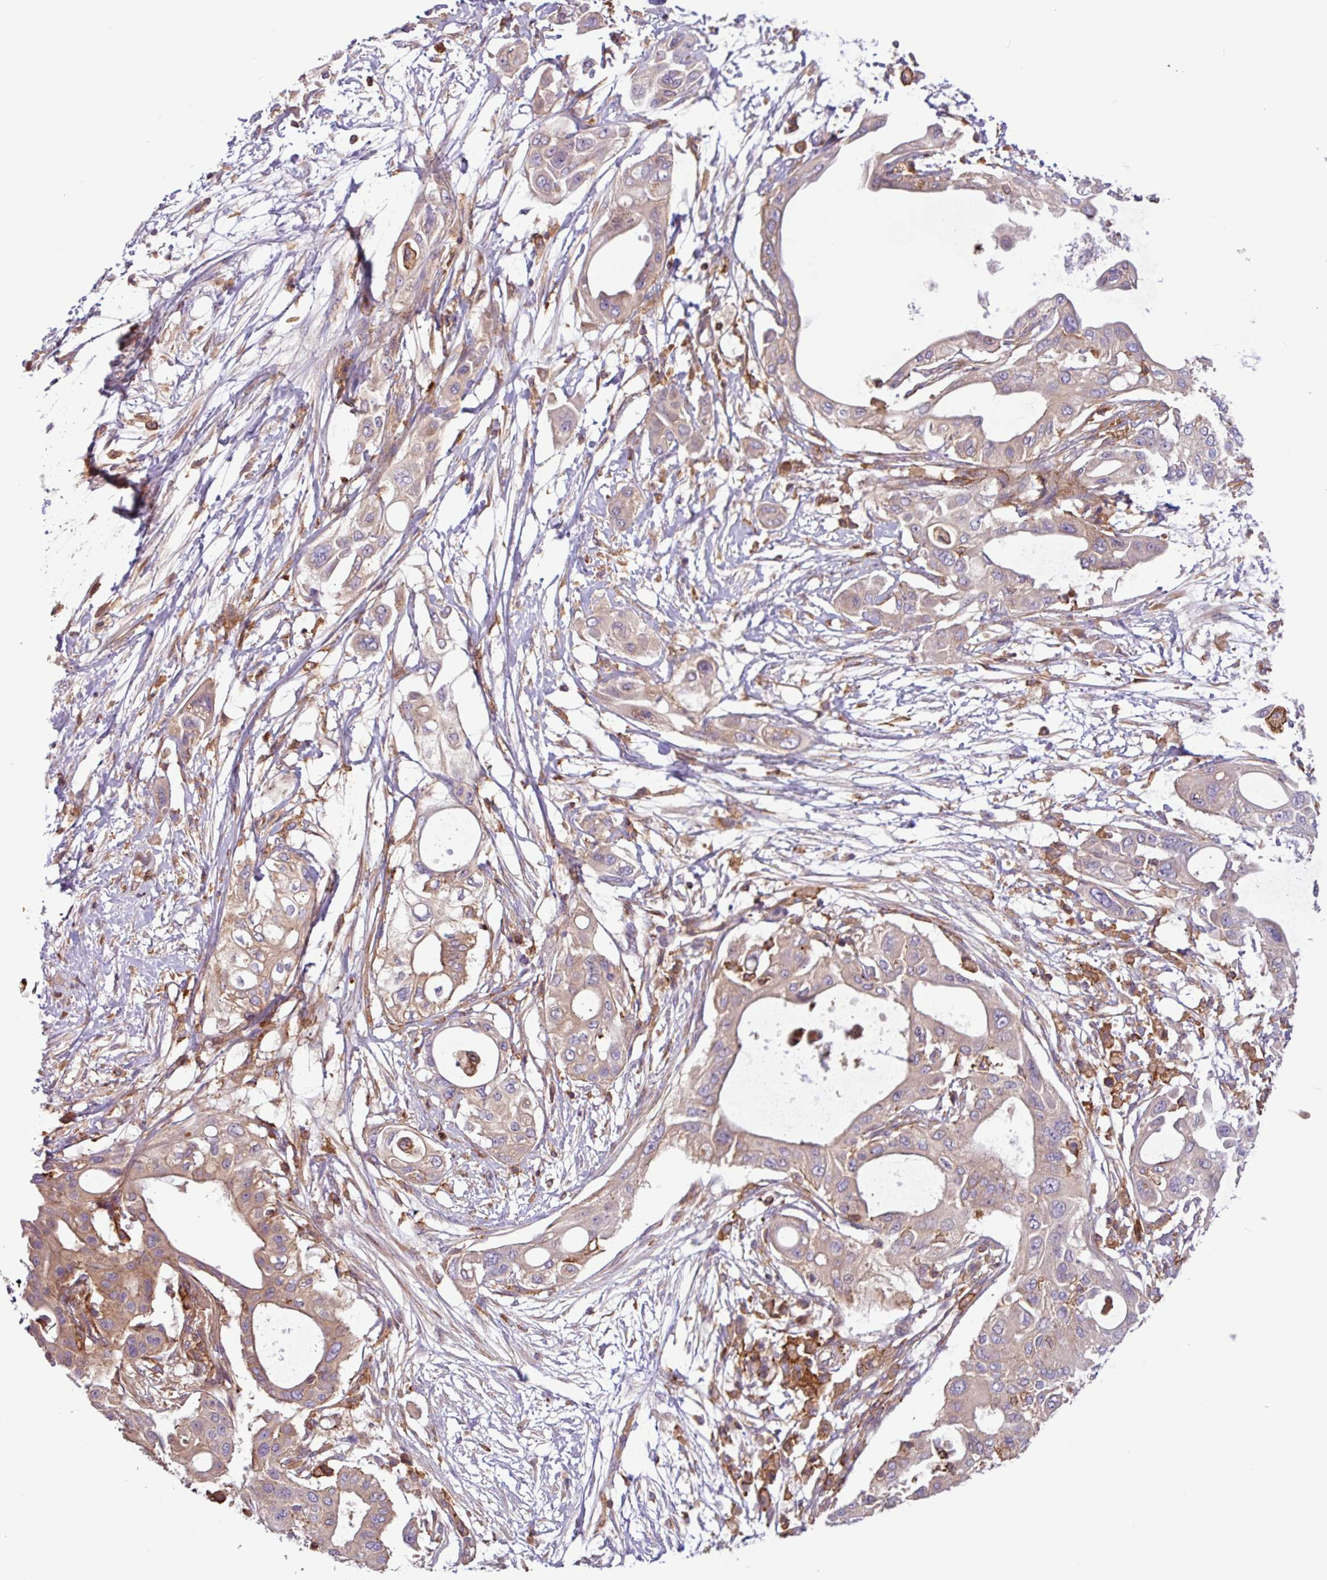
{"staining": {"intensity": "weak", "quantity": "<25%", "location": "cytoplasmic/membranous"}, "tissue": "pancreatic cancer", "cell_type": "Tumor cells", "image_type": "cancer", "snomed": [{"axis": "morphology", "description": "Adenocarcinoma, NOS"}, {"axis": "topography", "description": "Pancreas"}], "caption": "Pancreatic cancer (adenocarcinoma) was stained to show a protein in brown. There is no significant staining in tumor cells.", "gene": "ACTR3", "patient": {"sex": "male", "age": 68}}